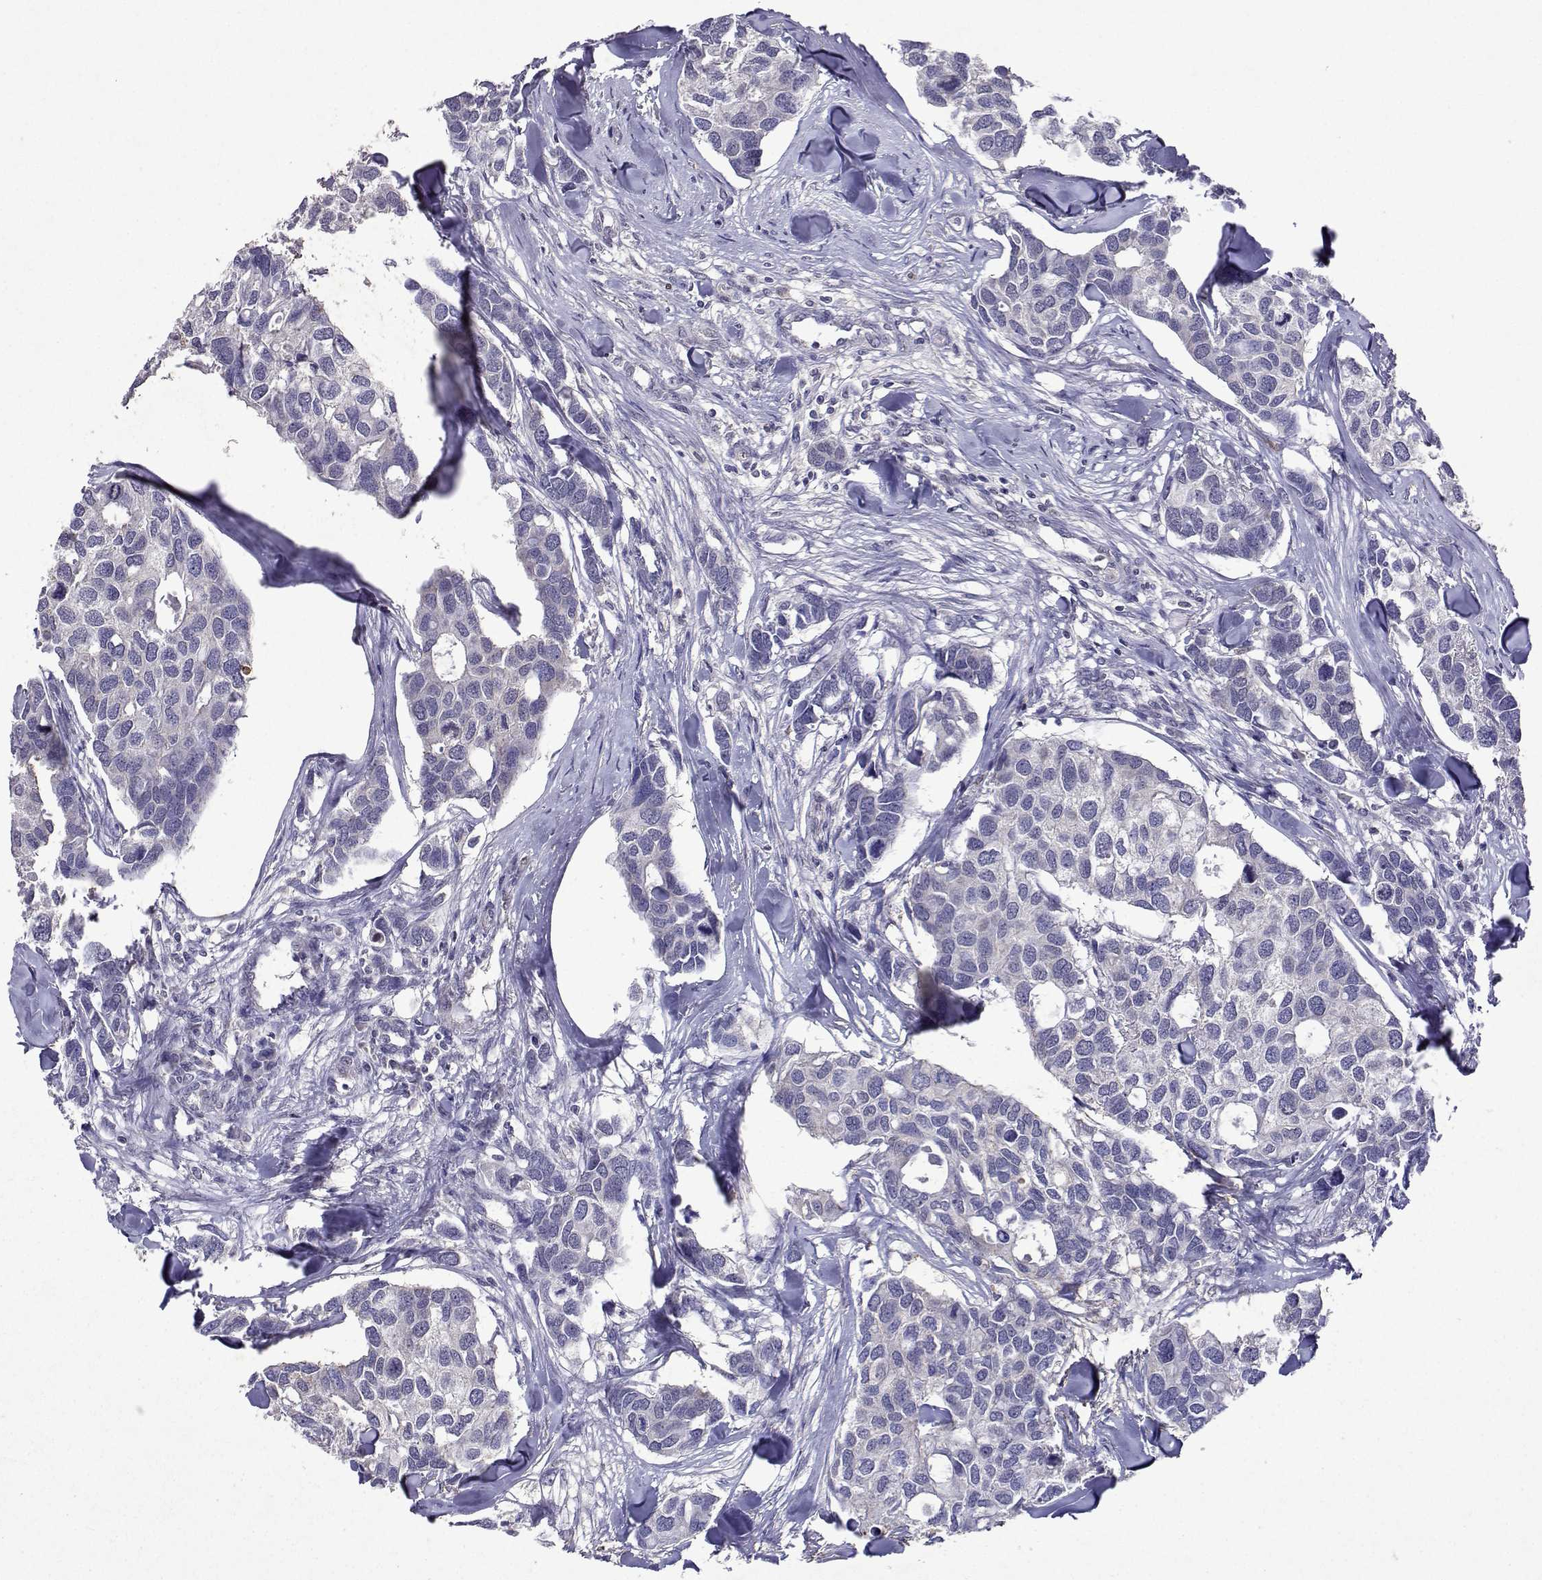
{"staining": {"intensity": "negative", "quantity": "none", "location": "none"}, "tissue": "breast cancer", "cell_type": "Tumor cells", "image_type": "cancer", "snomed": [{"axis": "morphology", "description": "Duct carcinoma"}, {"axis": "topography", "description": "Breast"}], "caption": "Protein analysis of breast cancer shows no significant staining in tumor cells.", "gene": "APAF1", "patient": {"sex": "female", "age": 83}}